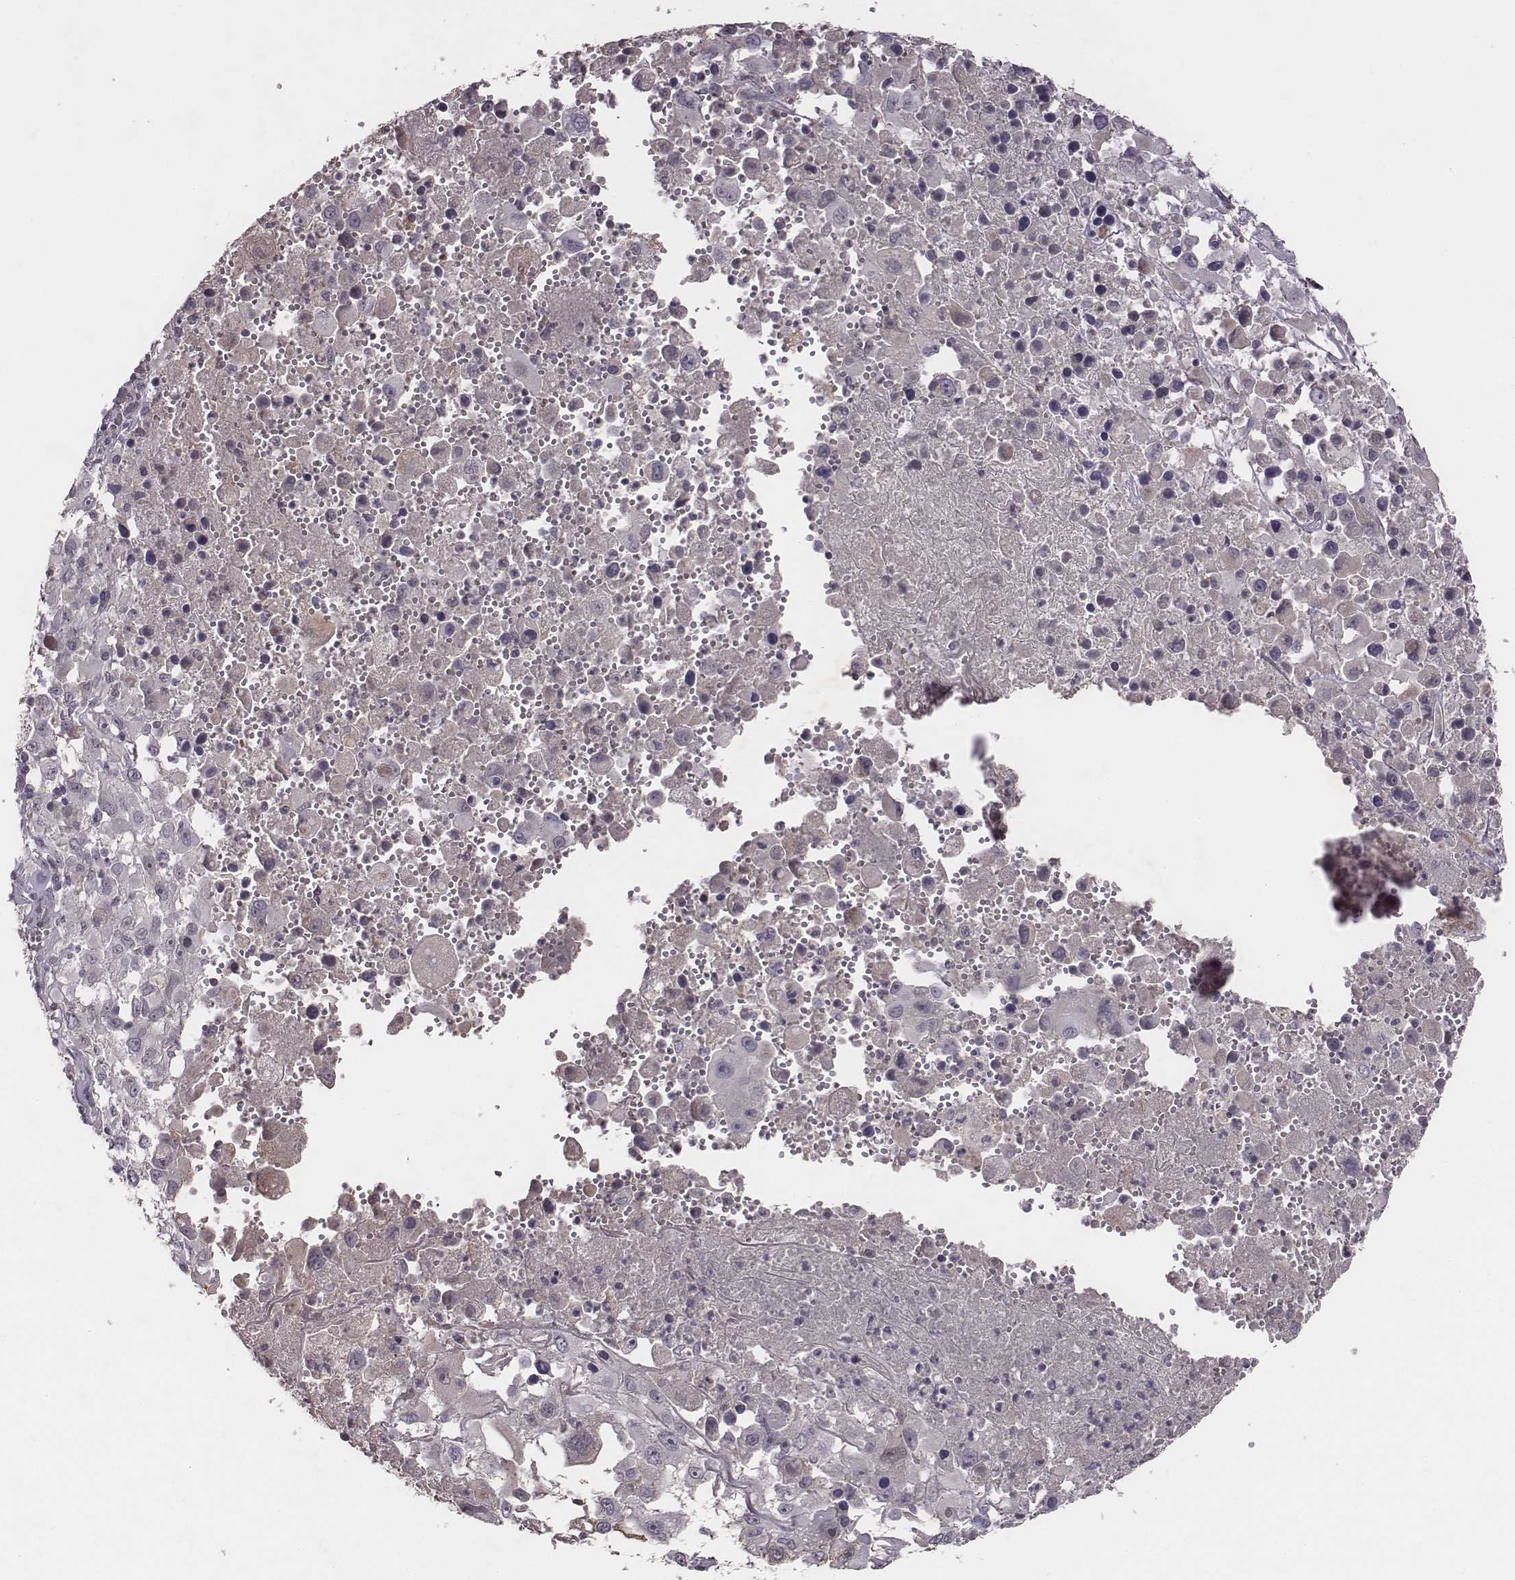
{"staining": {"intensity": "negative", "quantity": "none", "location": "none"}, "tissue": "melanoma", "cell_type": "Tumor cells", "image_type": "cancer", "snomed": [{"axis": "morphology", "description": "Malignant melanoma, Metastatic site"}, {"axis": "topography", "description": "Soft tissue"}], "caption": "IHC of malignant melanoma (metastatic site) demonstrates no staining in tumor cells.", "gene": "SLC22A6", "patient": {"sex": "male", "age": 50}}